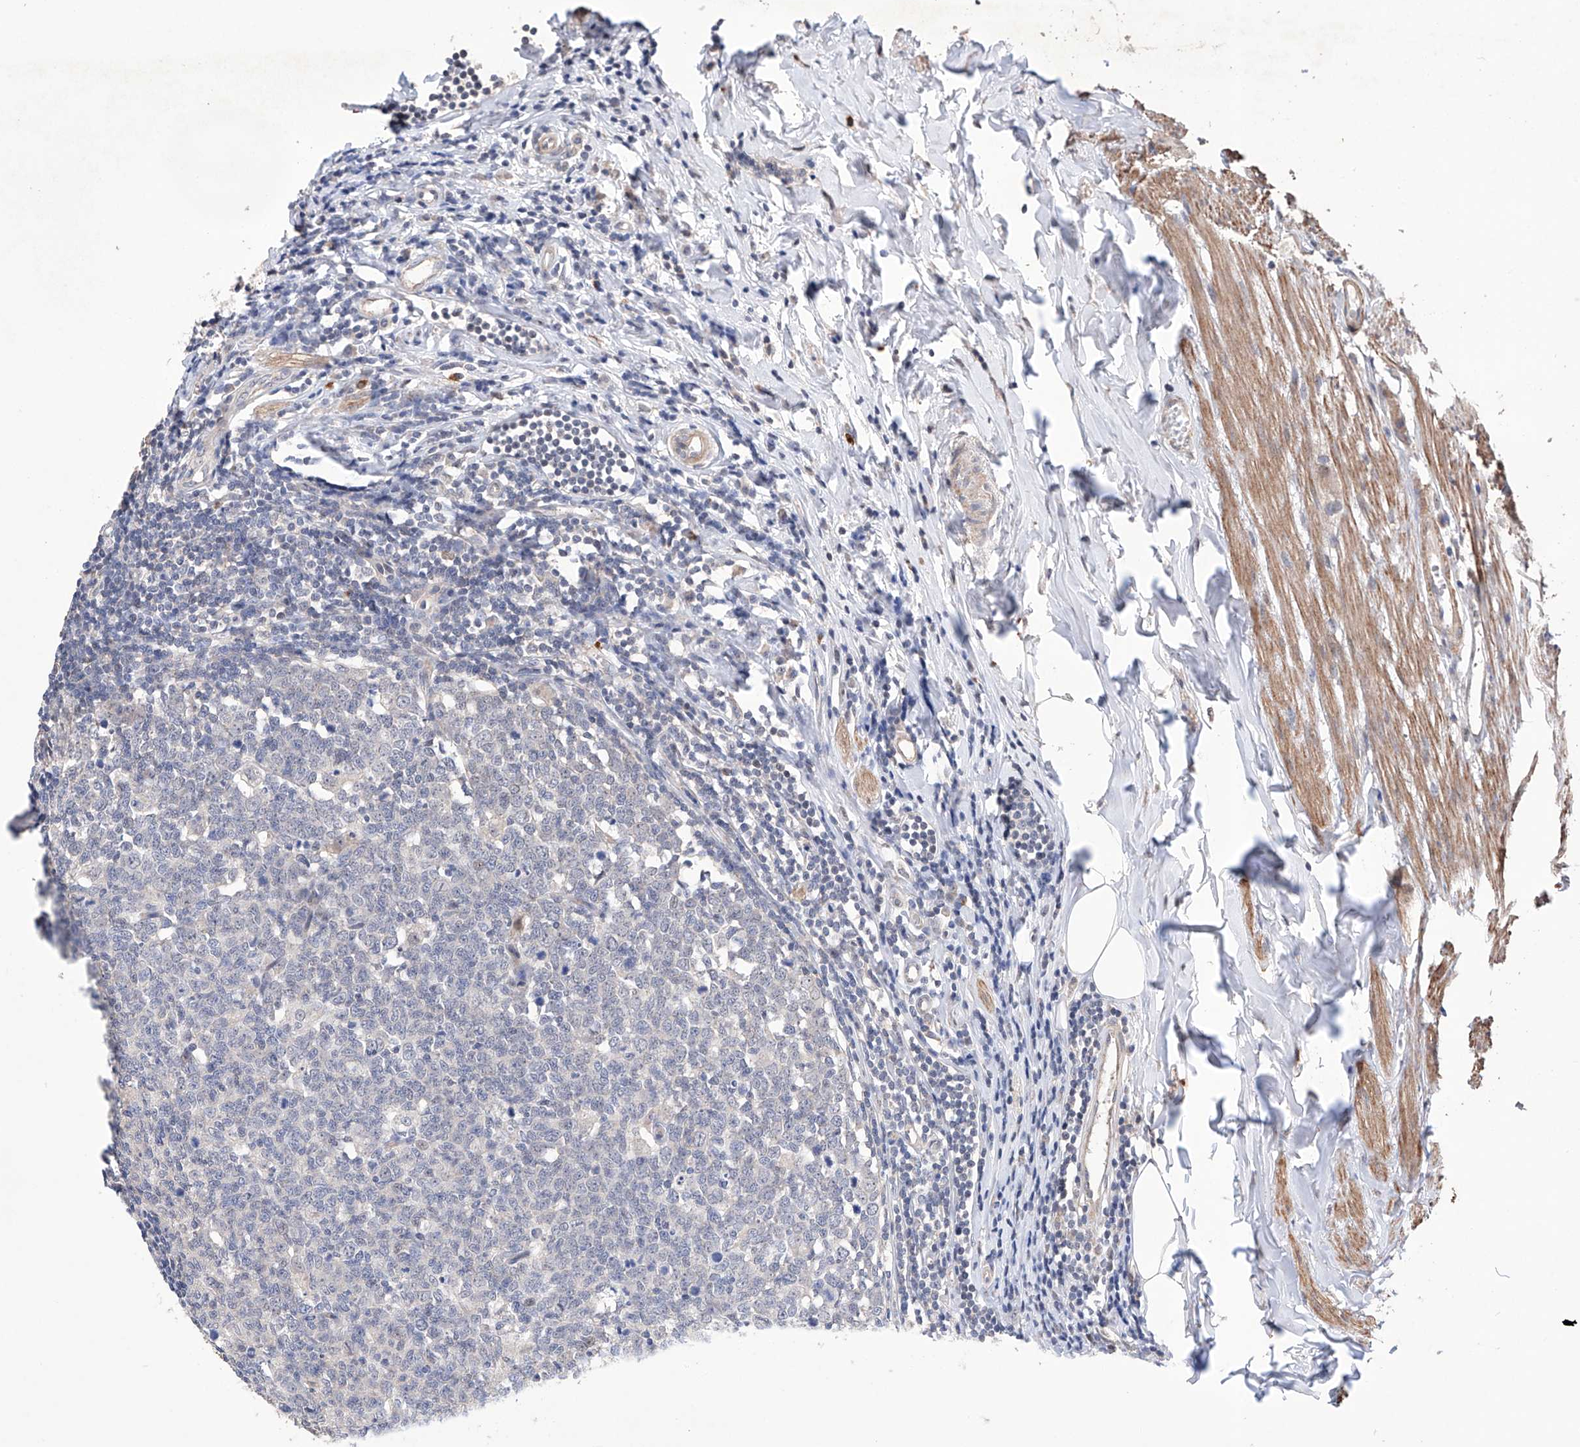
{"staining": {"intensity": "negative", "quantity": "none", "location": "none"}, "tissue": "appendix", "cell_type": "Glandular cells", "image_type": "normal", "snomed": [{"axis": "morphology", "description": "Normal tissue, NOS"}, {"axis": "topography", "description": "Appendix"}], "caption": "Protein analysis of unremarkable appendix exhibits no significant expression in glandular cells.", "gene": "AFG1L", "patient": {"sex": "female", "age": 54}}